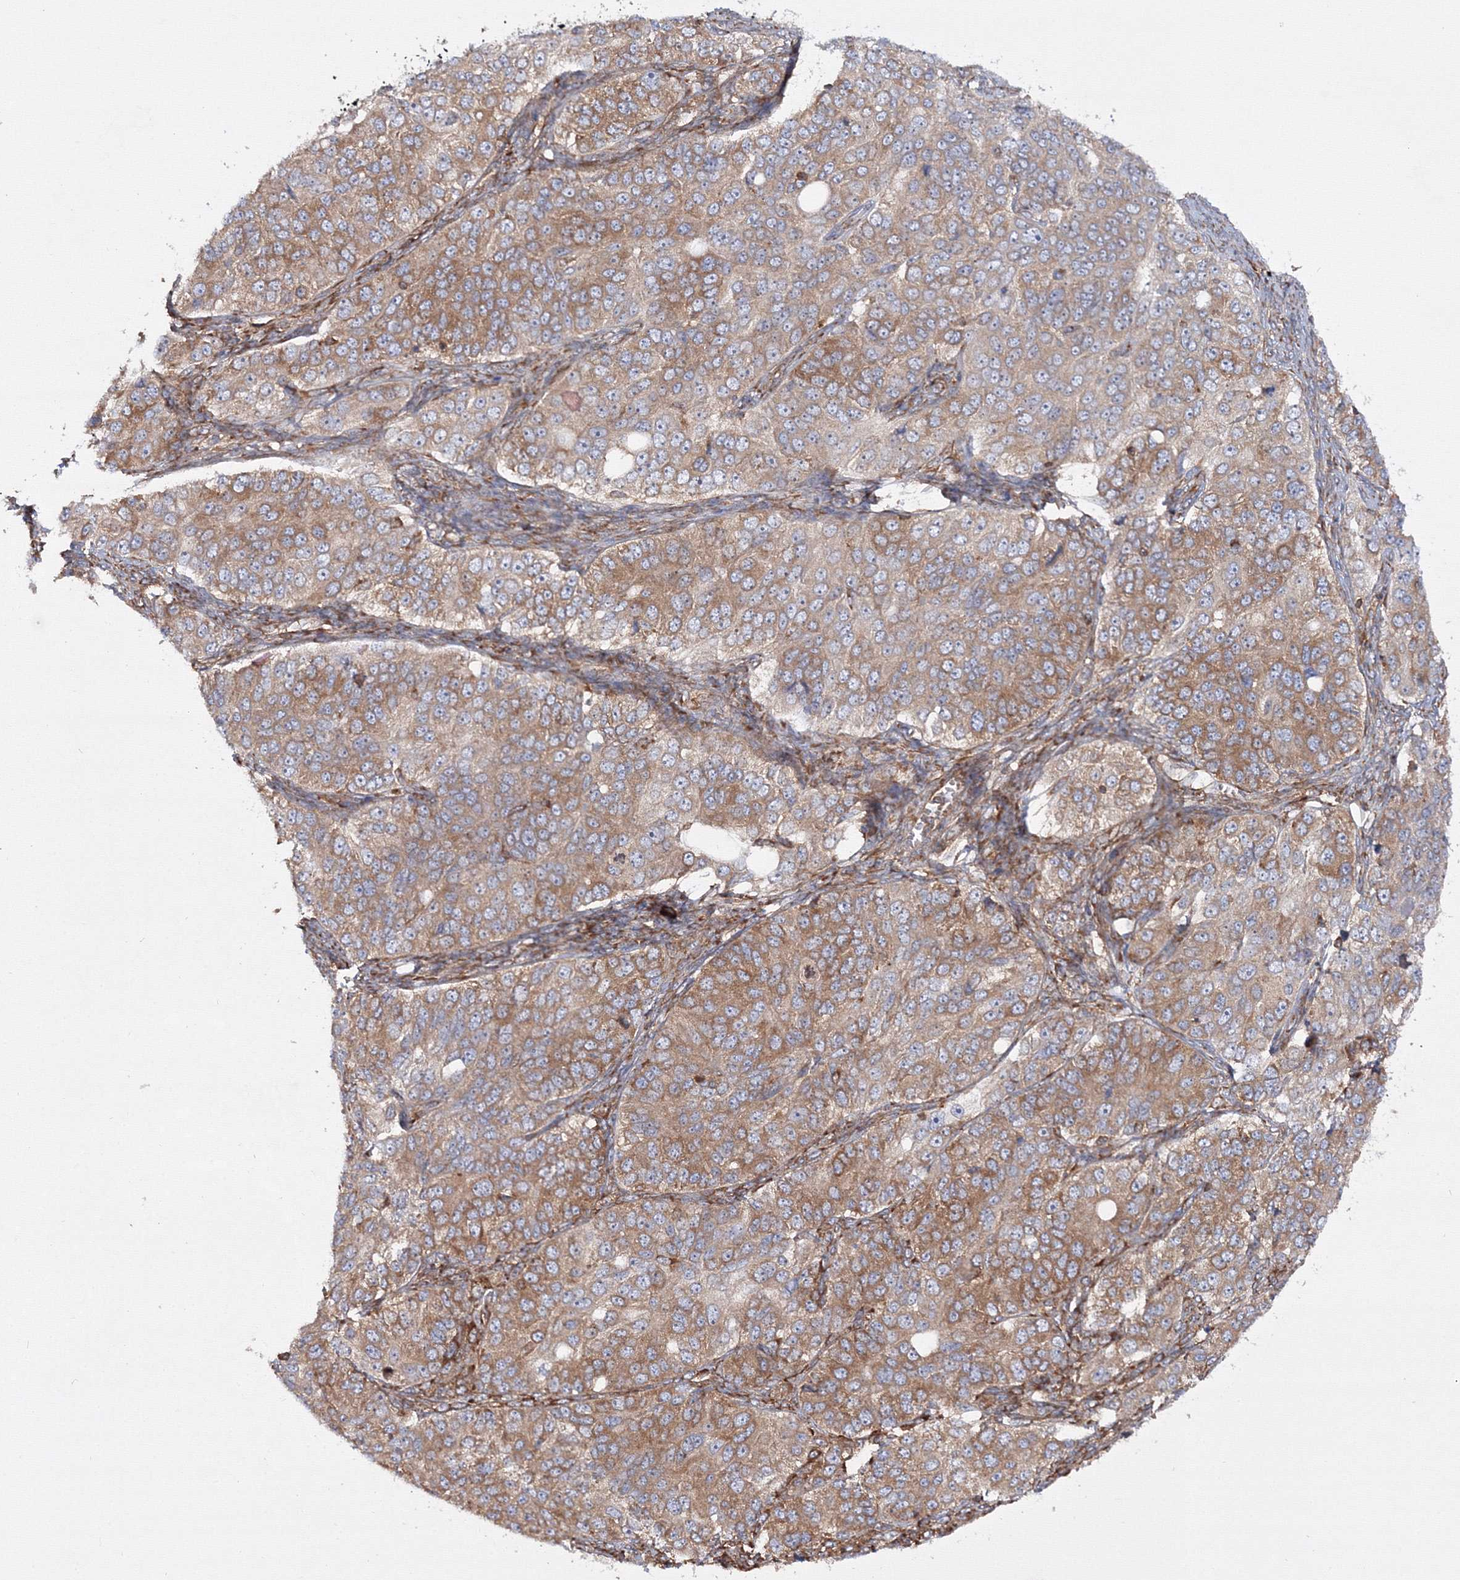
{"staining": {"intensity": "moderate", "quantity": ">75%", "location": "cytoplasmic/membranous"}, "tissue": "ovarian cancer", "cell_type": "Tumor cells", "image_type": "cancer", "snomed": [{"axis": "morphology", "description": "Carcinoma, endometroid"}, {"axis": "topography", "description": "Ovary"}], "caption": "Protein expression analysis of human endometroid carcinoma (ovarian) reveals moderate cytoplasmic/membranous staining in approximately >75% of tumor cells.", "gene": "HARS1", "patient": {"sex": "female", "age": 51}}